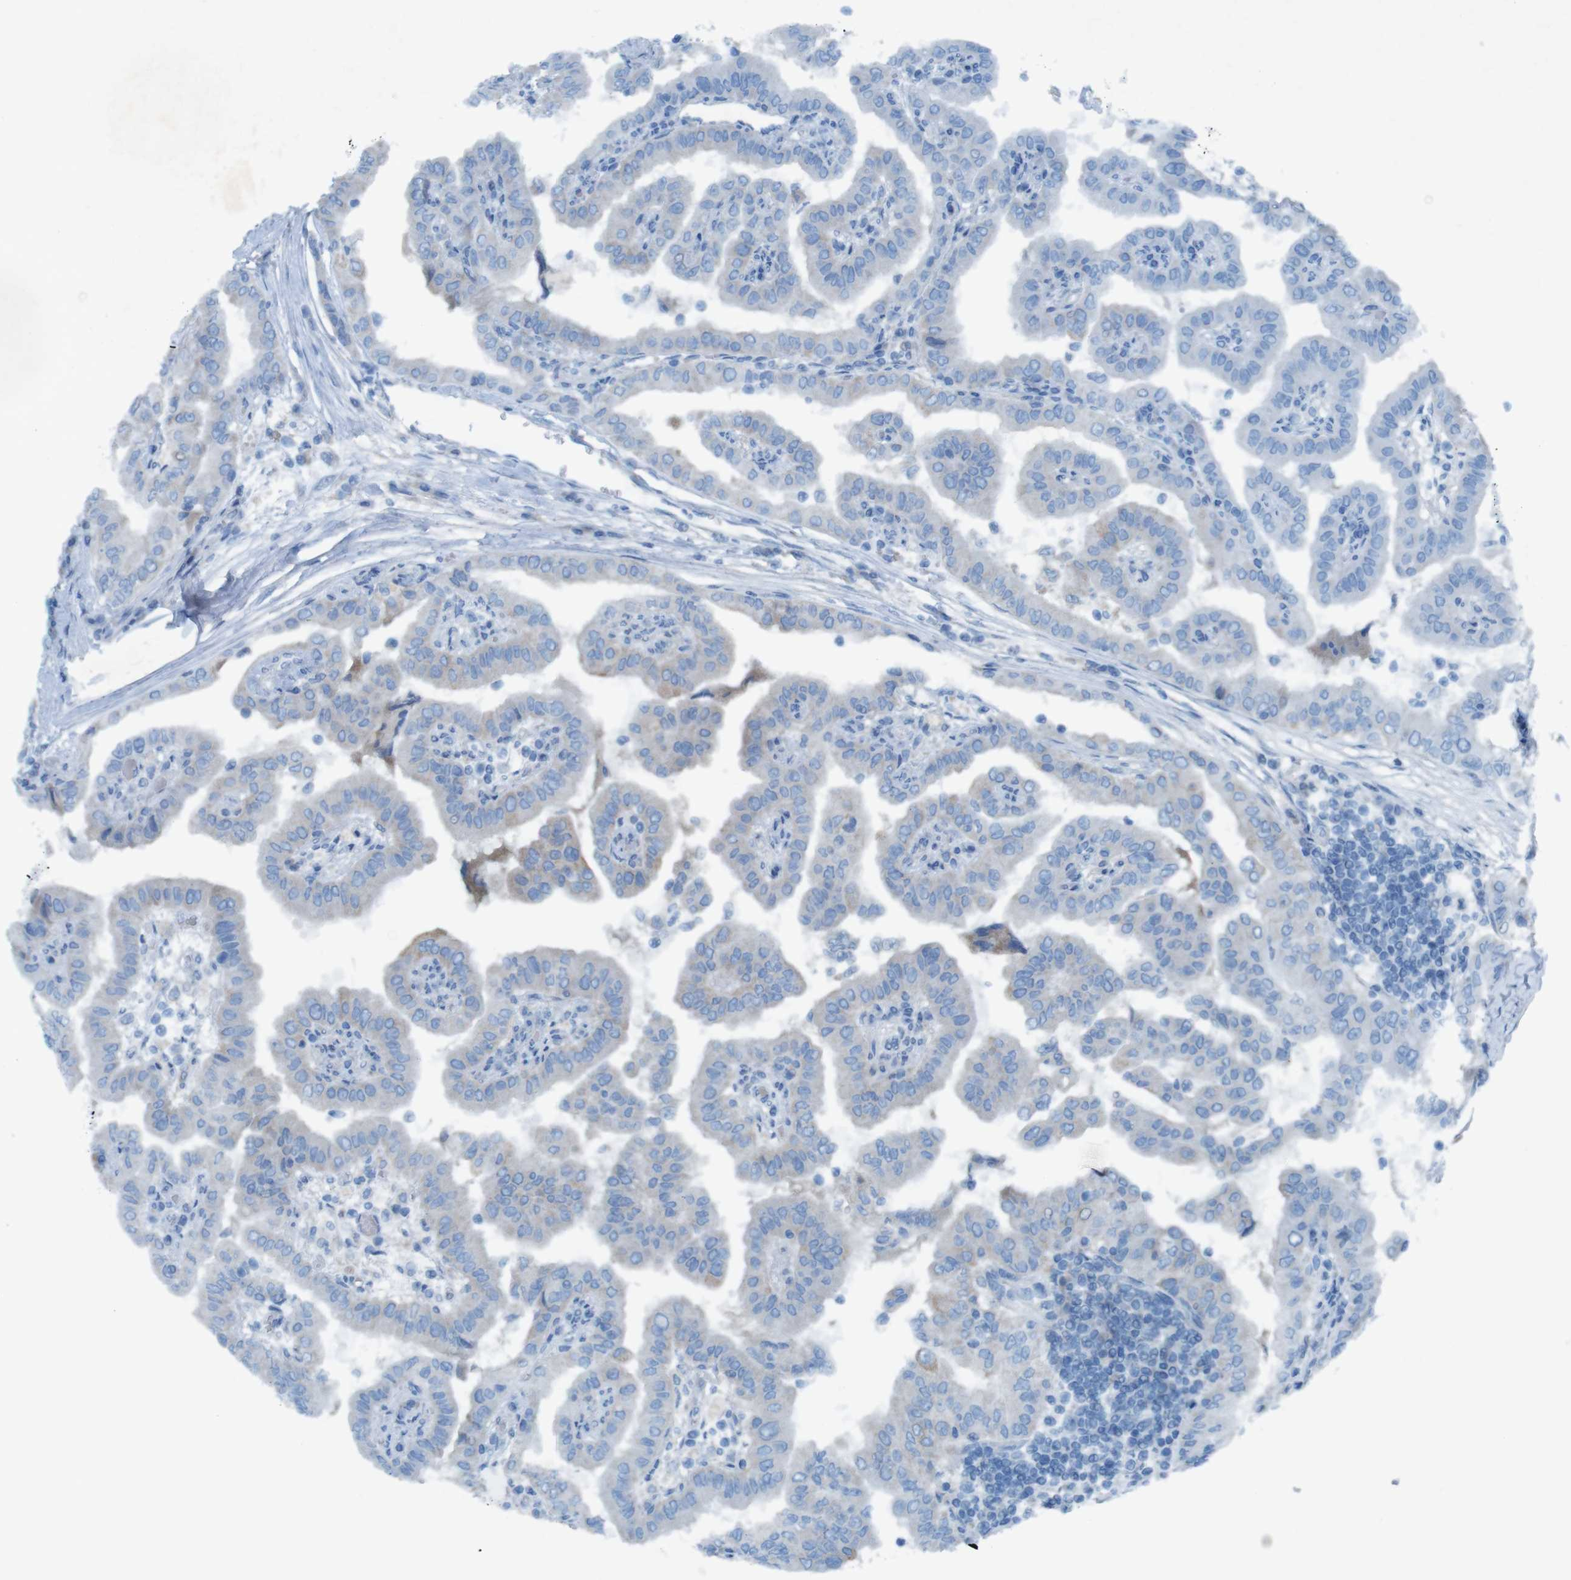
{"staining": {"intensity": "negative", "quantity": "none", "location": "none"}, "tissue": "thyroid cancer", "cell_type": "Tumor cells", "image_type": "cancer", "snomed": [{"axis": "morphology", "description": "Papillary adenocarcinoma, NOS"}, {"axis": "topography", "description": "Thyroid gland"}], "caption": "The immunohistochemistry (IHC) histopathology image has no significant expression in tumor cells of papillary adenocarcinoma (thyroid) tissue.", "gene": "MOGAT3", "patient": {"sex": "male", "age": 33}}